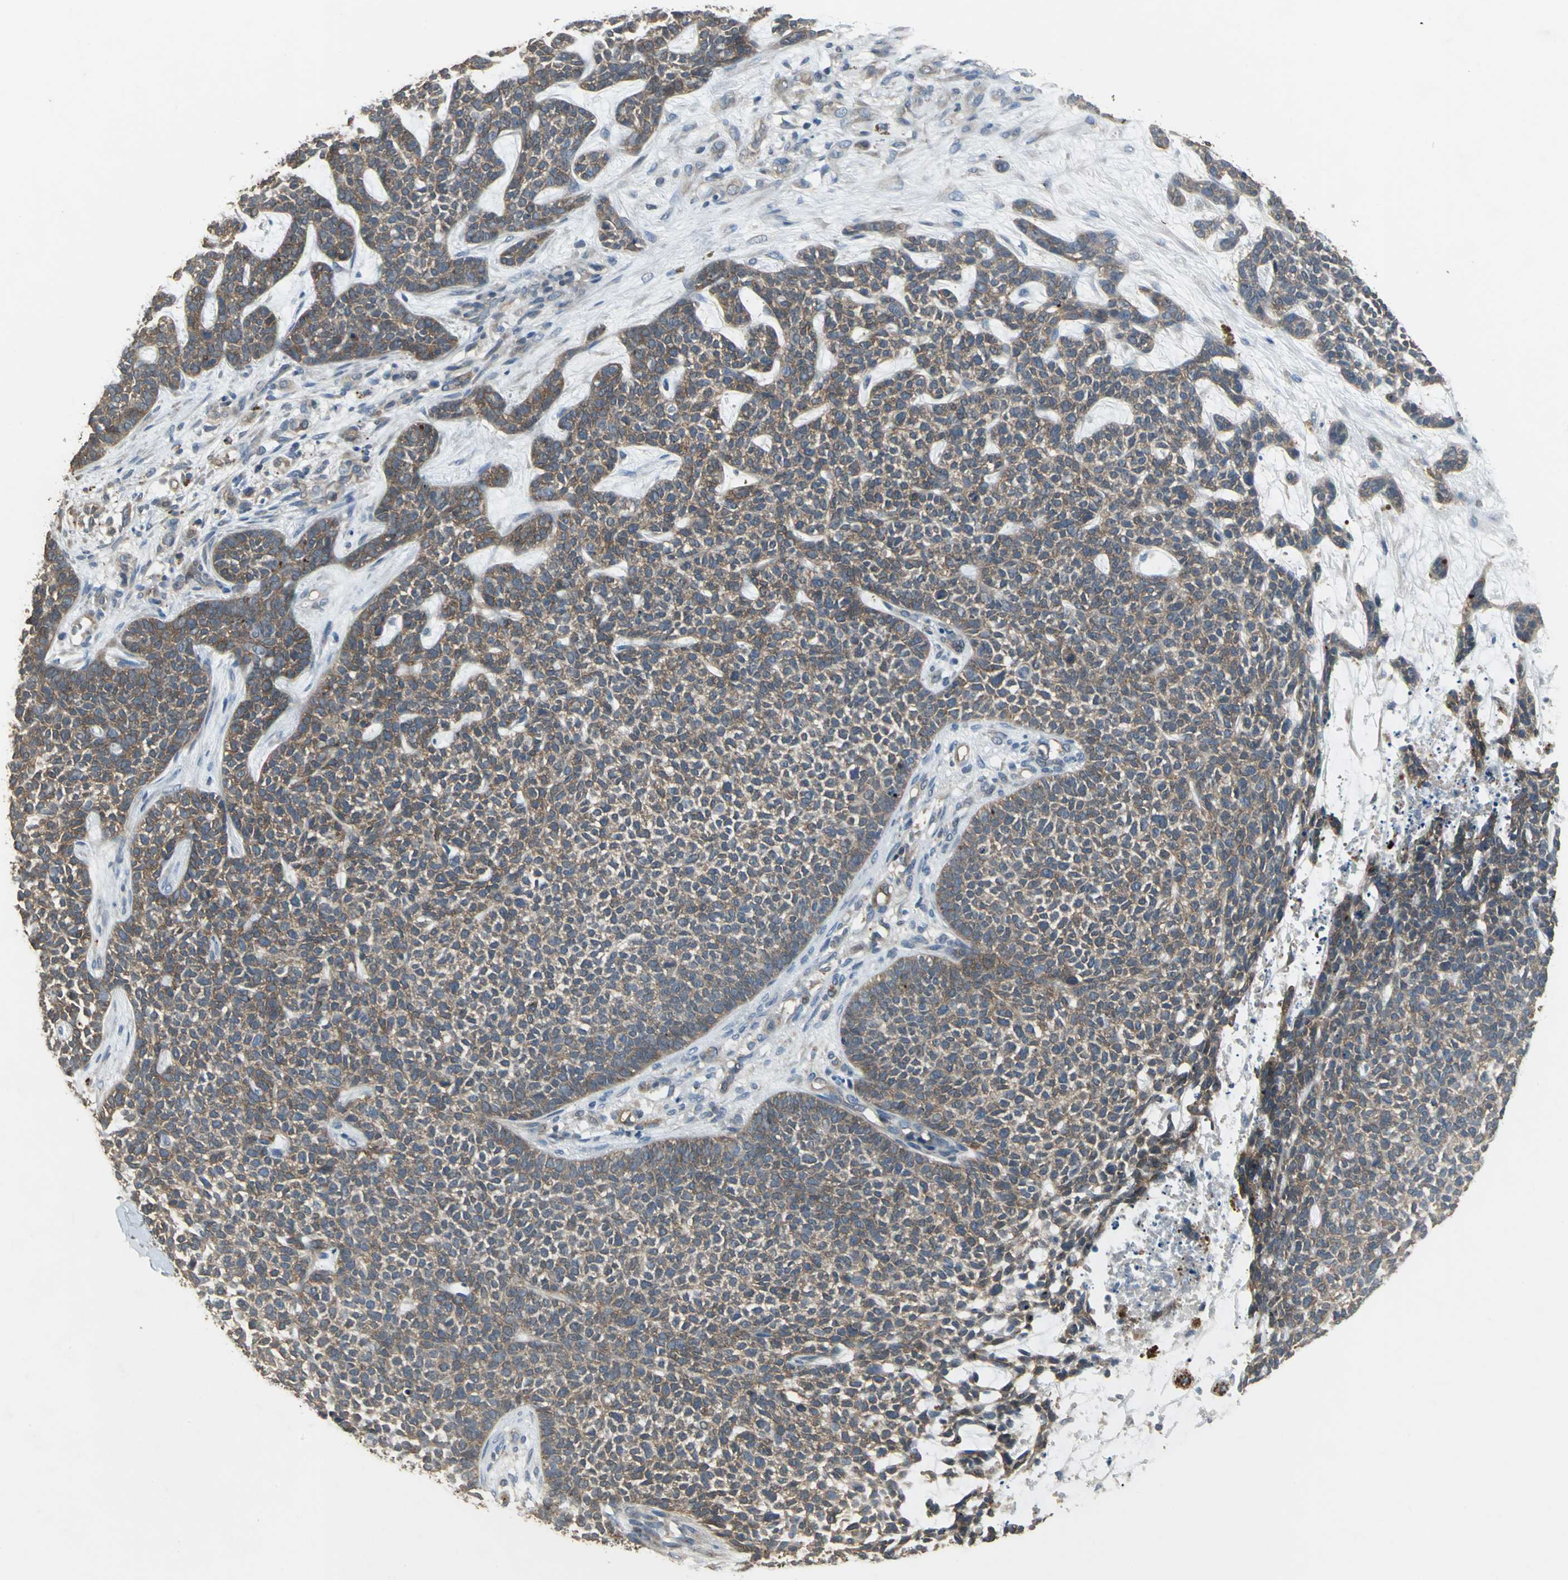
{"staining": {"intensity": "moderate", "quantity": ">75%", "location": "cytoplasmic/membranous"}, "tissue": "skin cancer", "cell_type": "Tumor cells", "image_type": "cancer", "snomed": [{"axis": "morphology", "description": "Basal cell carcinoma"}, {"axis": "topography", "description": "Skin"}], "caption": "Basal cell carcinoma (skin) tissue demonstrates moderate cytoplasmic/membranous positivity in approximately >75% of tumor cells, visualized by immunohistochemistry.", "gene": "MET", "patient": {"sex": "female", "age": 84}}